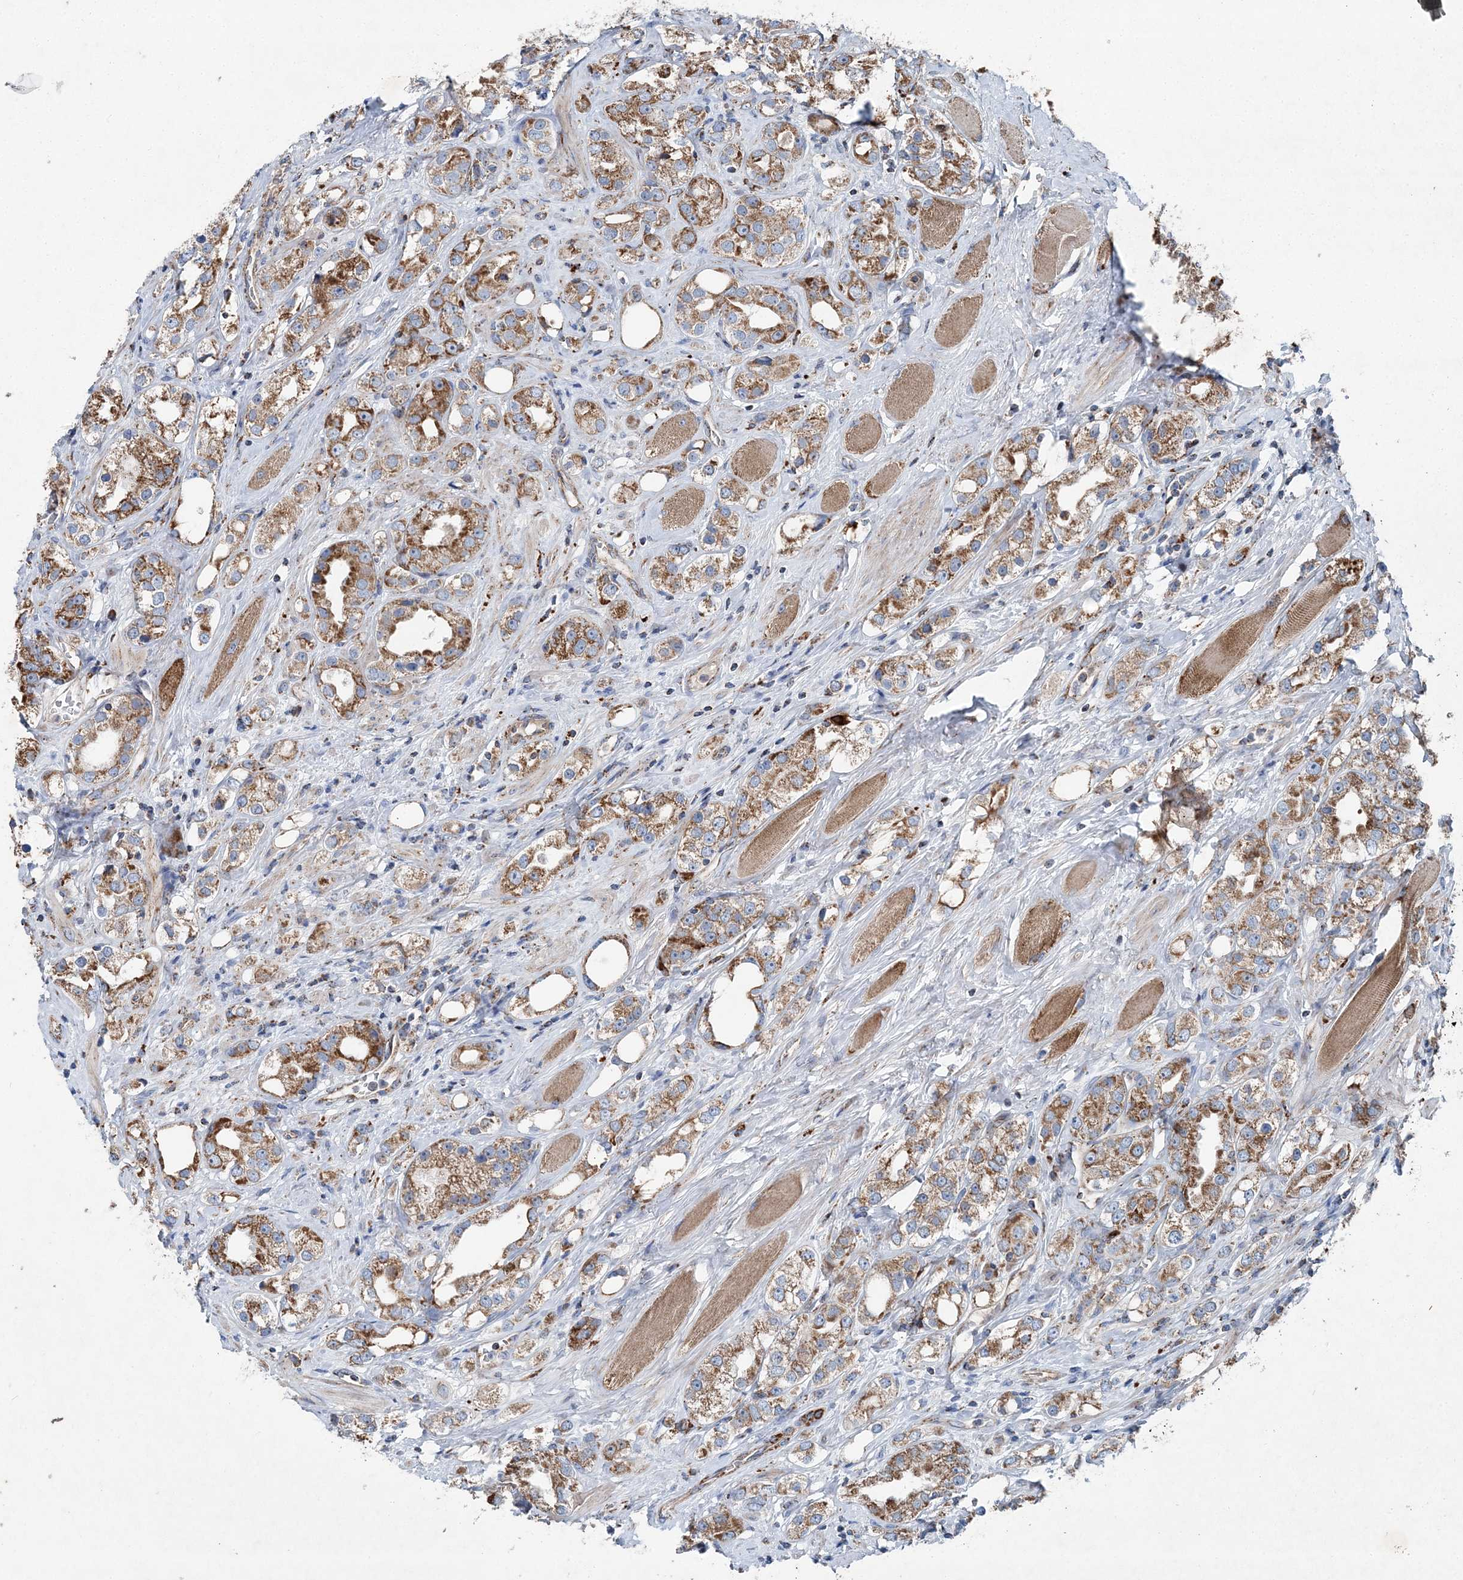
{"staining": {"intensity": "moderate", "quantity": ">75%", "location": "cytoplasmic/membranous"}, "tissue": "prostate cancer", "cell_type": "Tumor cells", "image_type": "cancer", "snomed": [{"axis": "morphology", "description": "Adenocarcinoma, NOS"}, {"axis": "topography", "description": "Prostate"}], "caption": "Immunohistochemical staining of human prostate adenocarcinoma shows medium levels of moderate cytoplasmic/membranous staining in about >75% of tumor cells.", "gene": "SPAG16", "patient": {"sex": "male", "age": 79}}